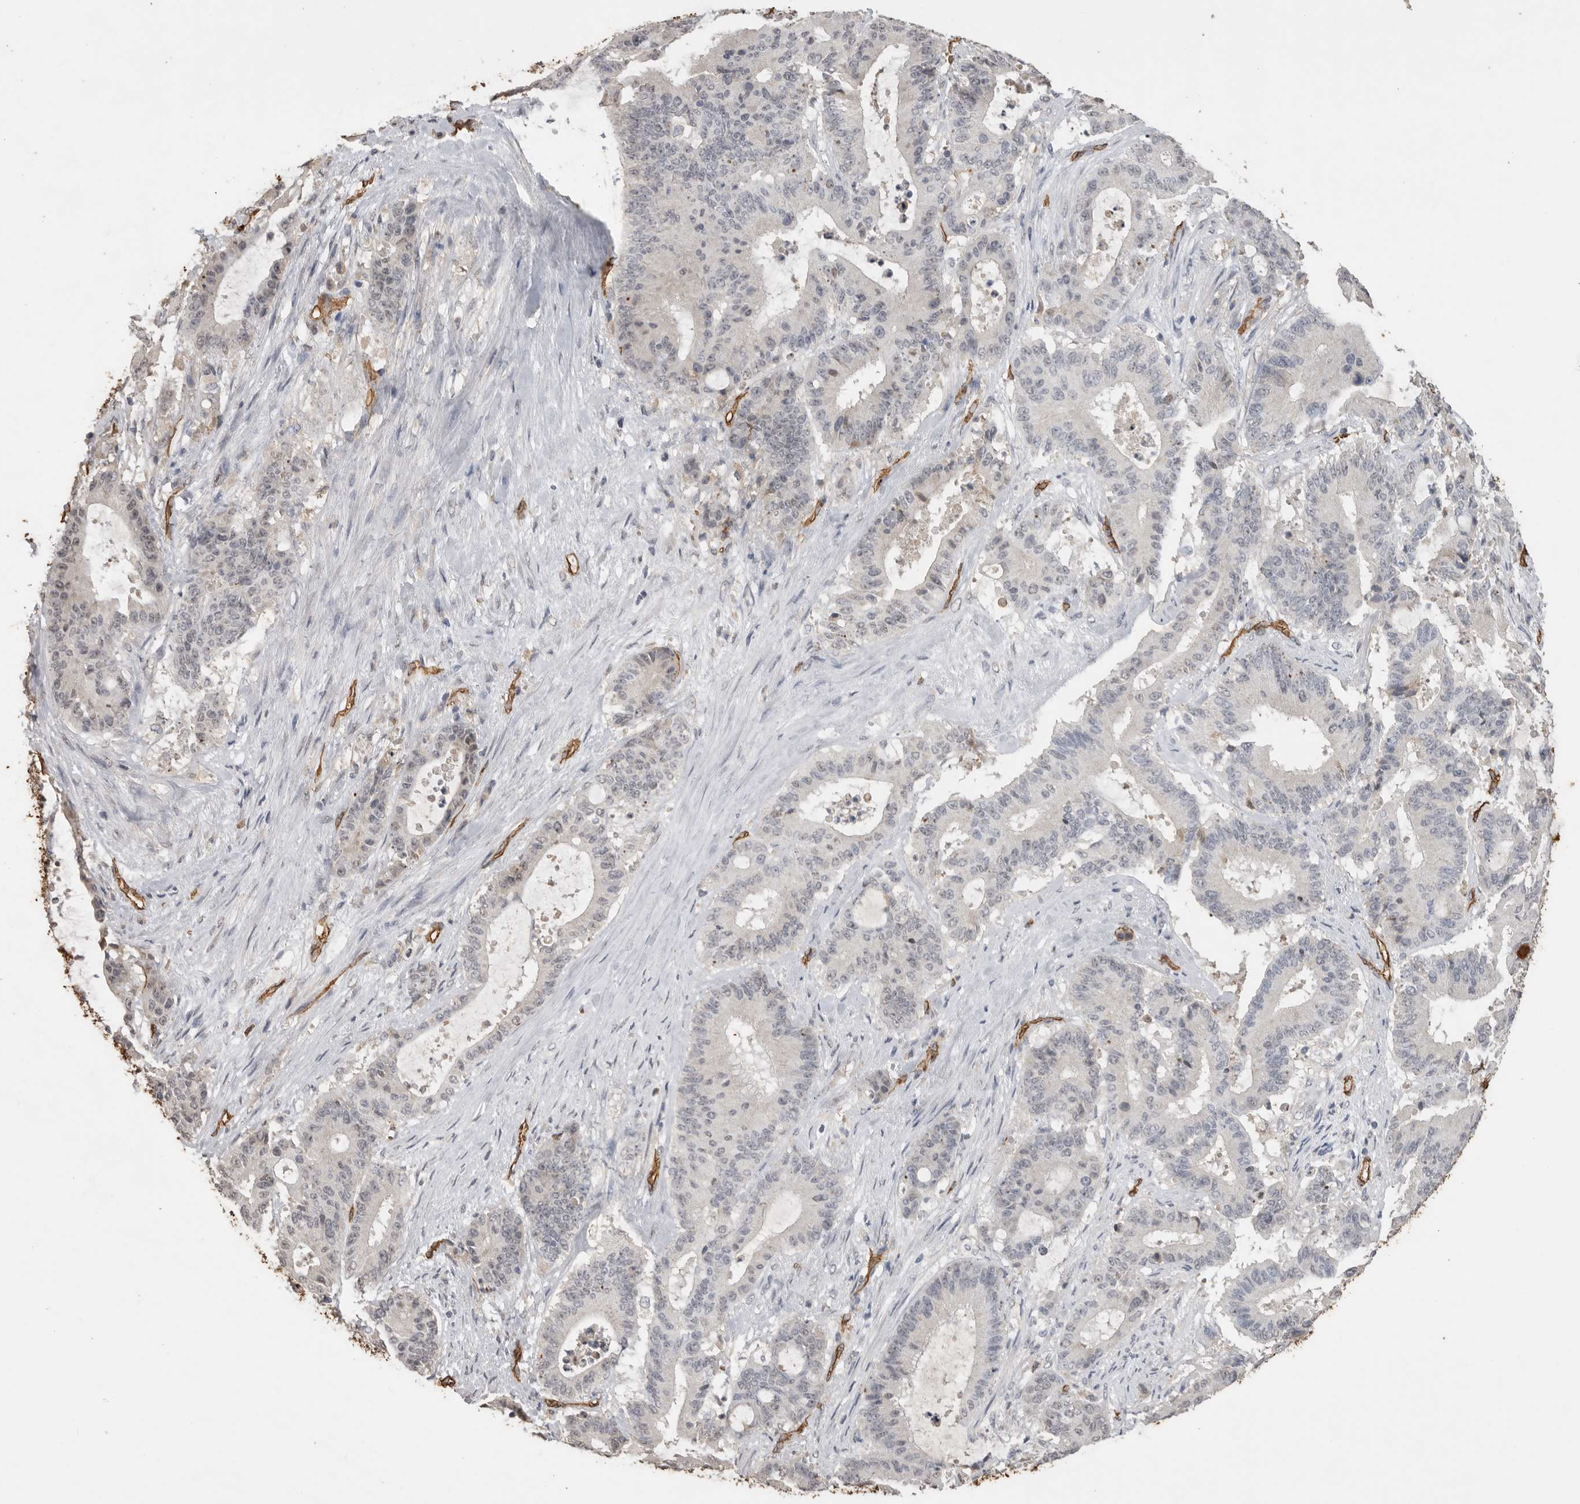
{"staining": {"intensity": "negative", "quantity": "none", "location": "none"}, "tissue": "liver cancer", "cell_type": "Tumor cells", "image_type": "cancer", "snomed": [{"axis": "morphology", "description": "Cholangiocarcinoma"}, {"axis": "topography", "description": "Liver"}], "caption": "High power microscopy image of an IHC photomicrograph of cholangiocarcinoma (liver), revealing no significant staining in tumor cells.", "gene": "IL27", "patient": {"sex": "female", "age": 73}}